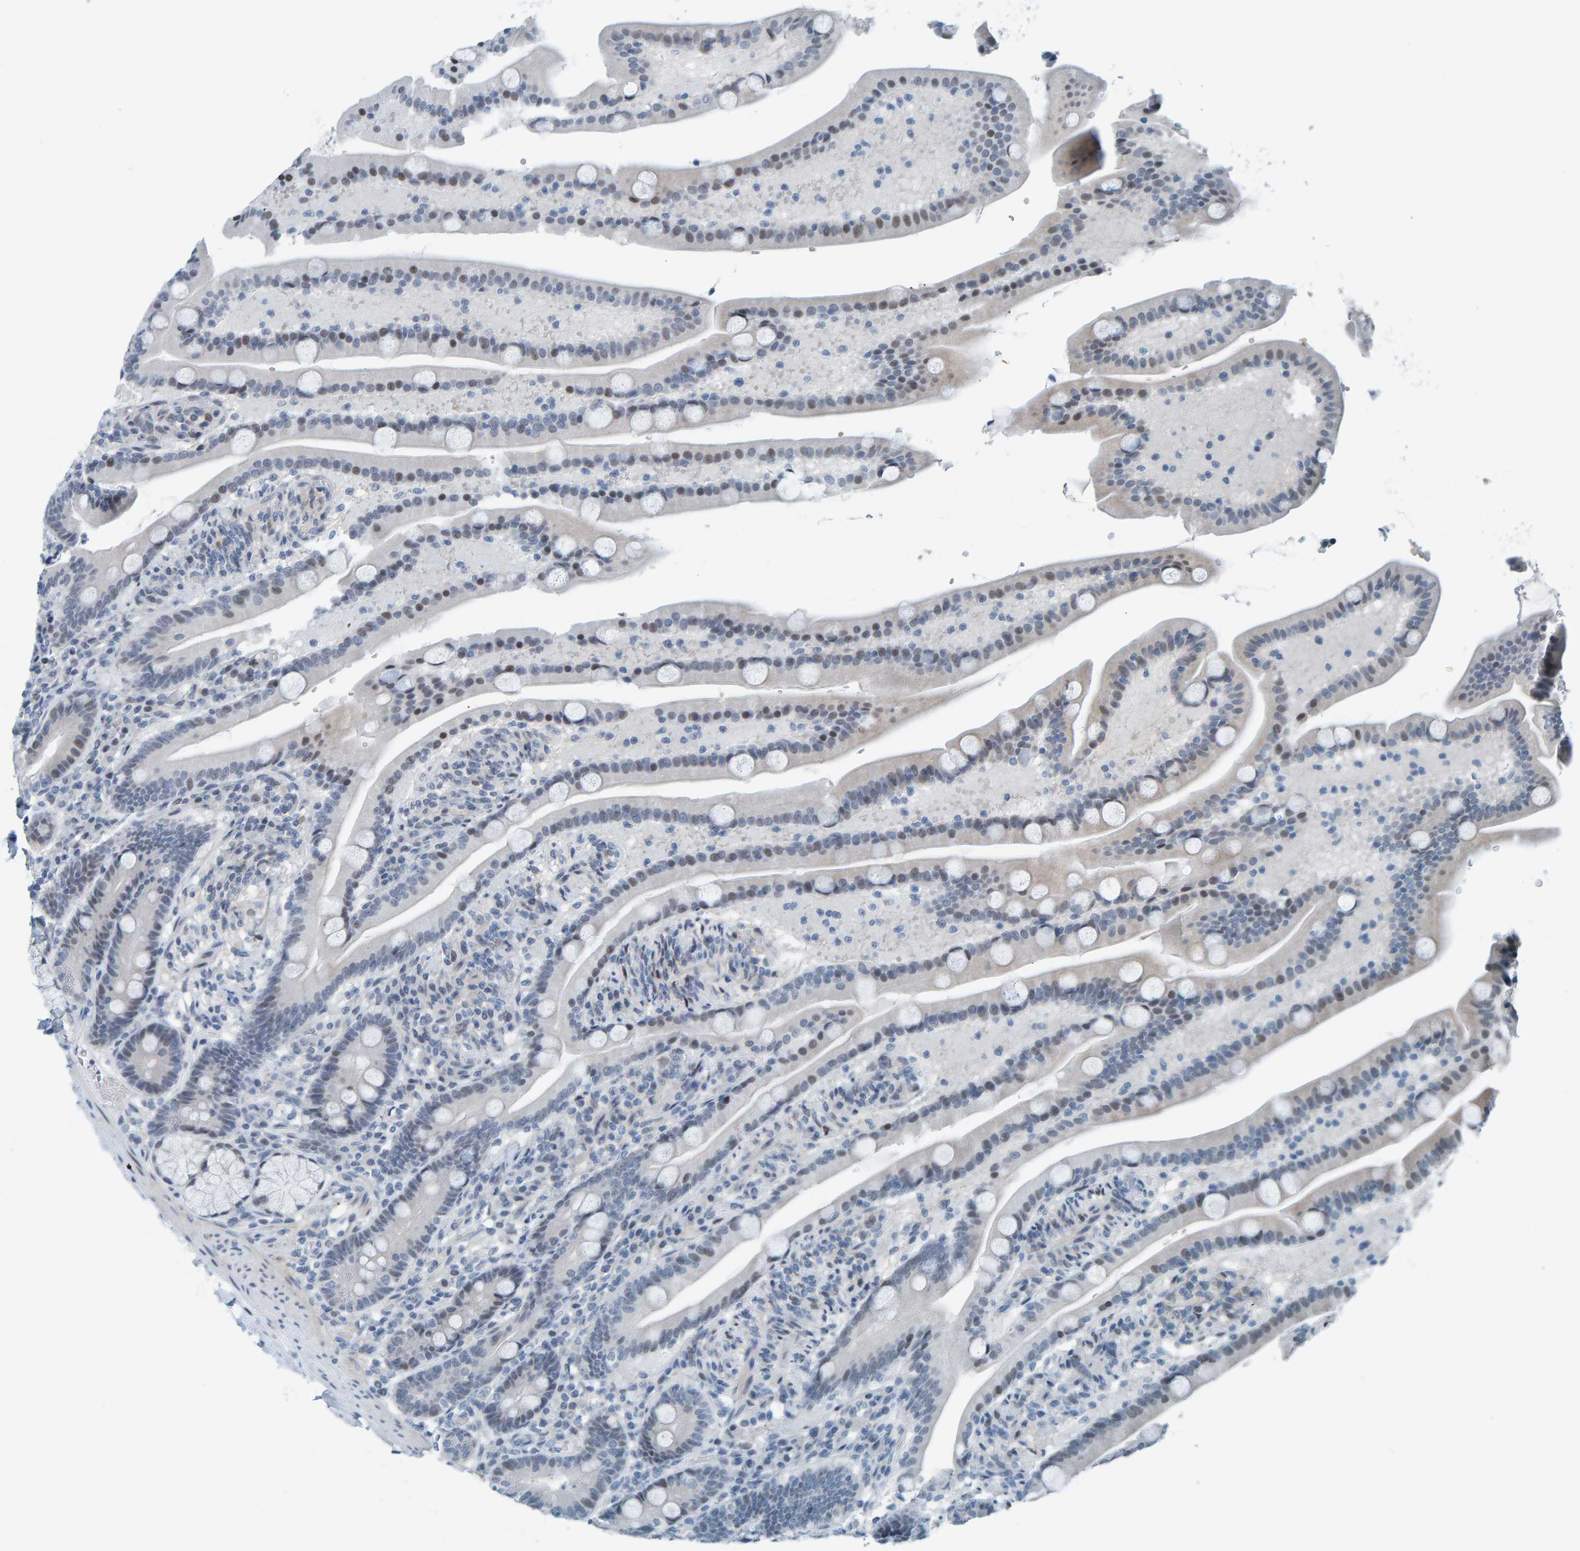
{"staining": {"intensity": "weak", "quantity": "<25%", "location": "nuclear"}, "tissue": "duodenum", "cell_type": "Glandular cells", "image_type": "normal", "snomed": [{"axis": "morphology", "description": "Normal tissue, NOS"}, {"axis": "topography", "description": "Duodenum"}], "caption": "The histopathology image reveals no staining of glandular cells in unremarkable duodenum.", "gene": "CNP", "patient": {"sex": "male", "age": 54}}